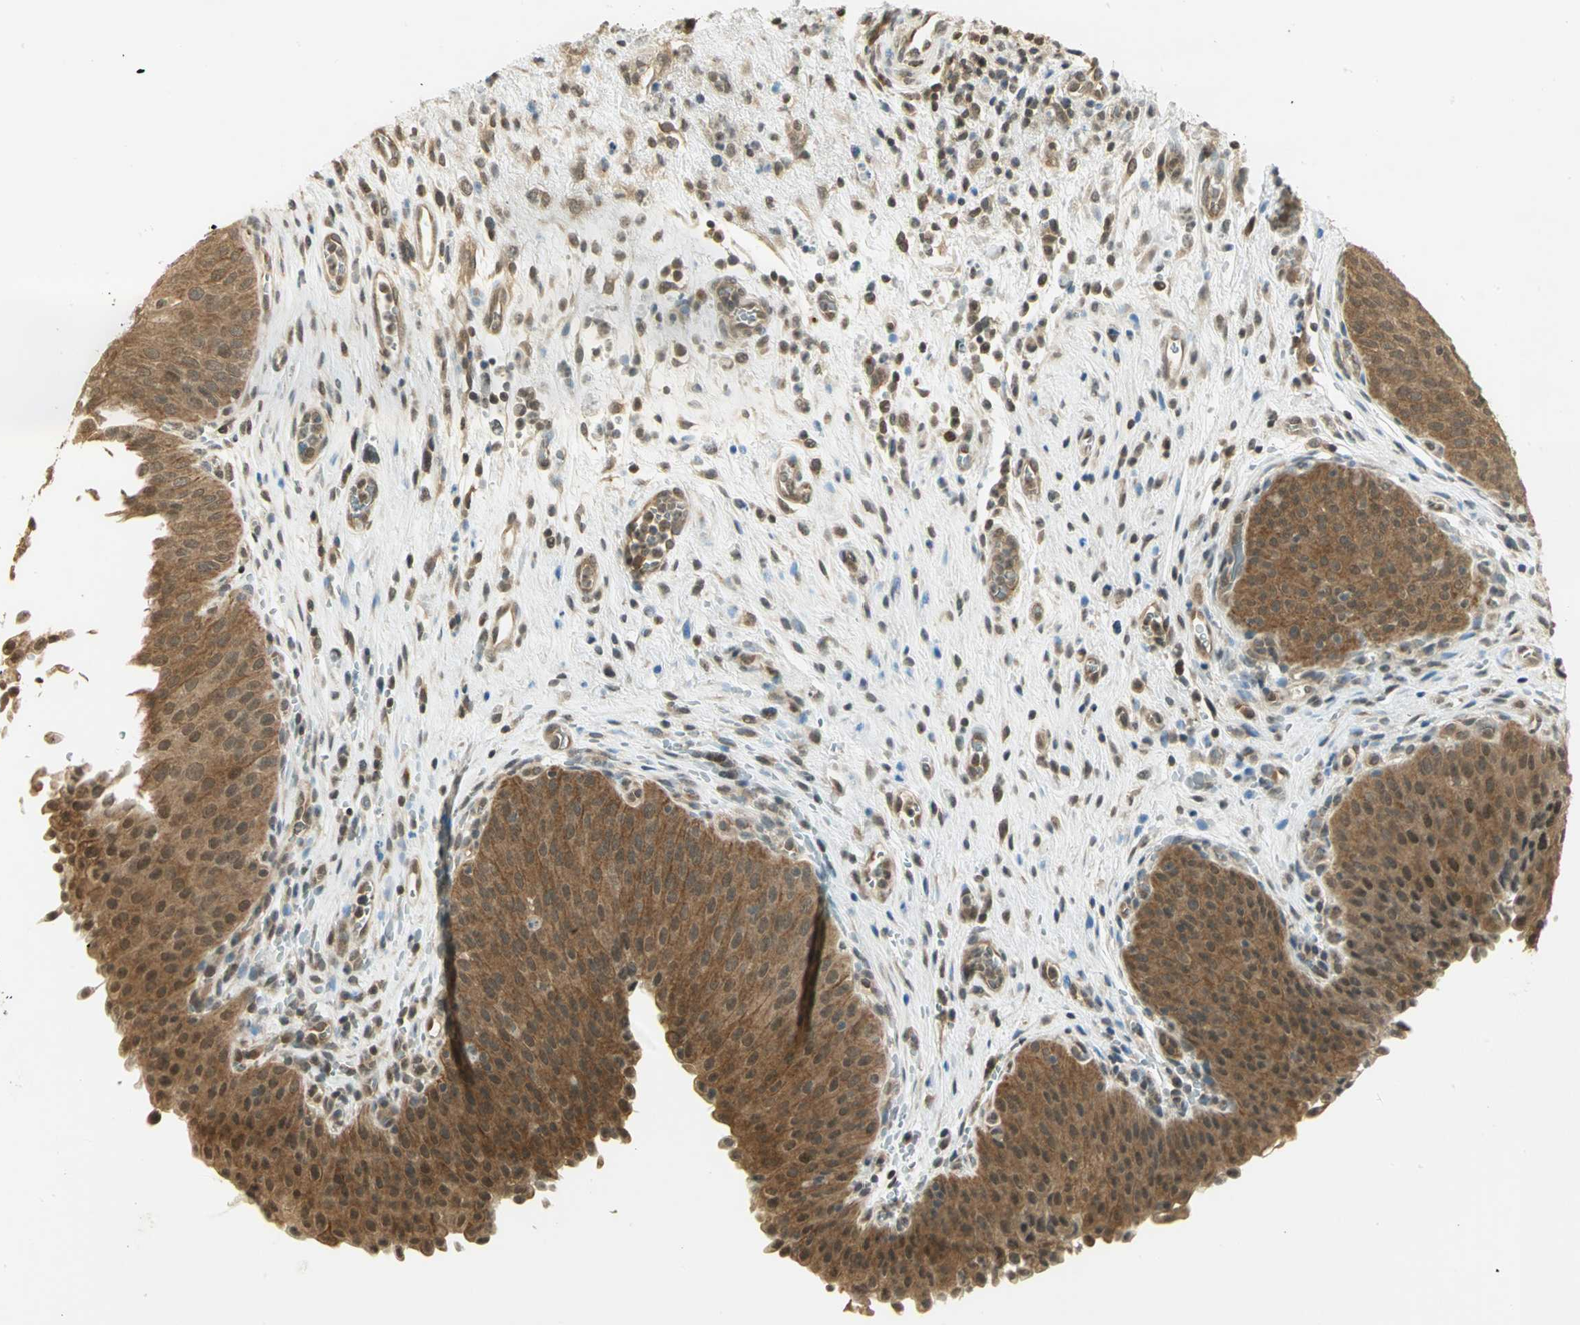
{"staining": {"intensity": "strong", "quantity": ">75%", "location": "cytoplasmic/membranous"}, "tissue": "urinary bladder", "cell_type": "Urothelial cells", "image_type": "normal", "snomed": [{"axis": "morphology", "description": "Normal tissue, NOS"}, {"axis": "morphology", "description": "Dysplasia, NOS"}, {"axis": "topography", "description": "Urinary bladder"}], "caption": "Approximately >75% of urothelial cells in unremarkable urinary bladder show strong cytoplasmic/membranous protein staining as visualized by brown immunohistochemical staining.", "gene": "CDC34", "patient": {"sex": "male", "age": 35}}